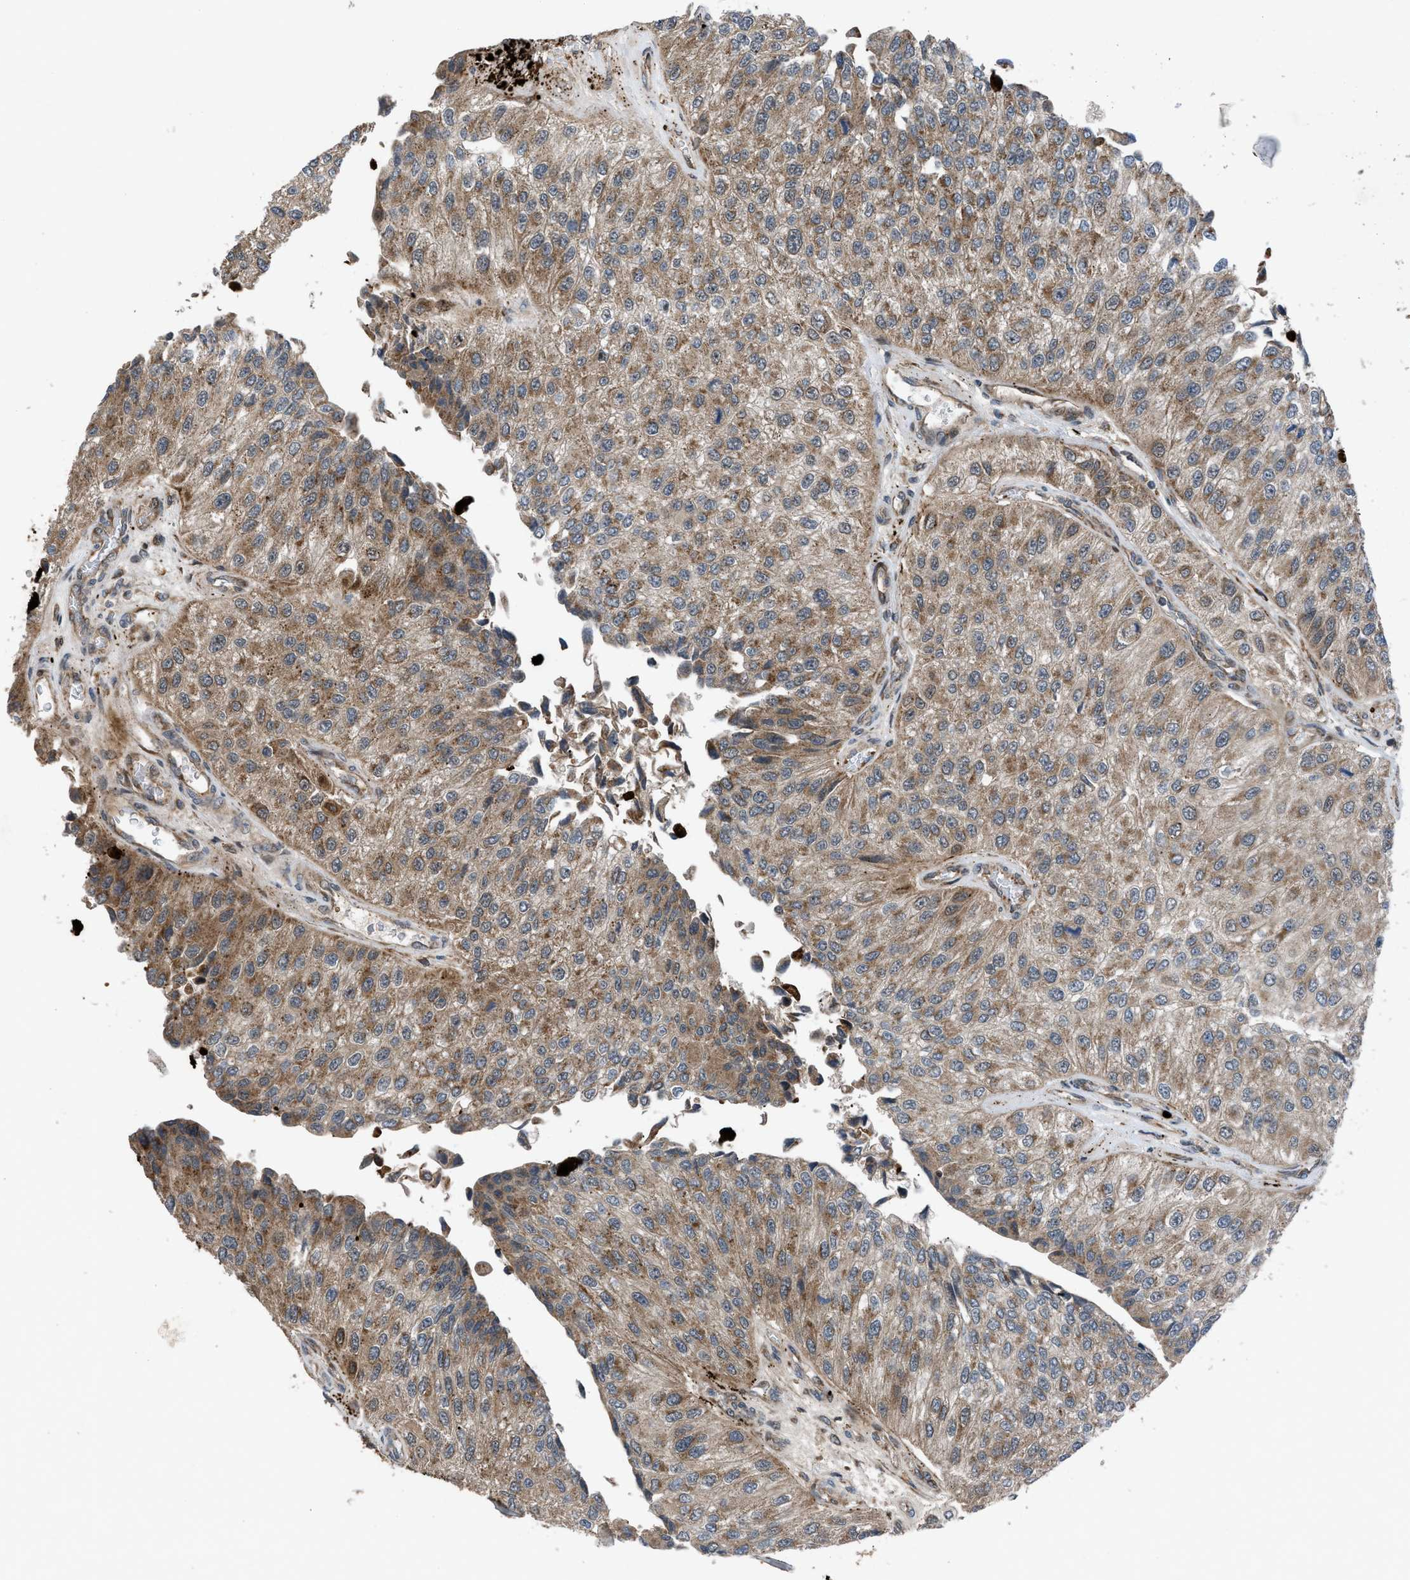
{"staining": {"intensity": "moderate", "quantity": ">75%", "location": "cytoplasmic/membranous"}, "tissue": "urothelial cancer", "cell_type": "Tumor cells", "image_type": "cancer", "snomed": [{"axis": "morphology", "description": "Urothelial carcinoma, High grade"}, {"axis": "topography", "description": "Kidney"}, {"axis": "topography", "description": "Urinary bladder"}], "caption": "Tumor cells exhibit medium levels of moderate cytoplasmic/membranous staining in about >75% of cells in human urothelial cancer. Using DAB (brown) and hematoxylin (blue) stains, captured at high magnification using brightfield microscopy.", "gene": "AP3M2", "patient": {"sex": "male", "age": 77}}